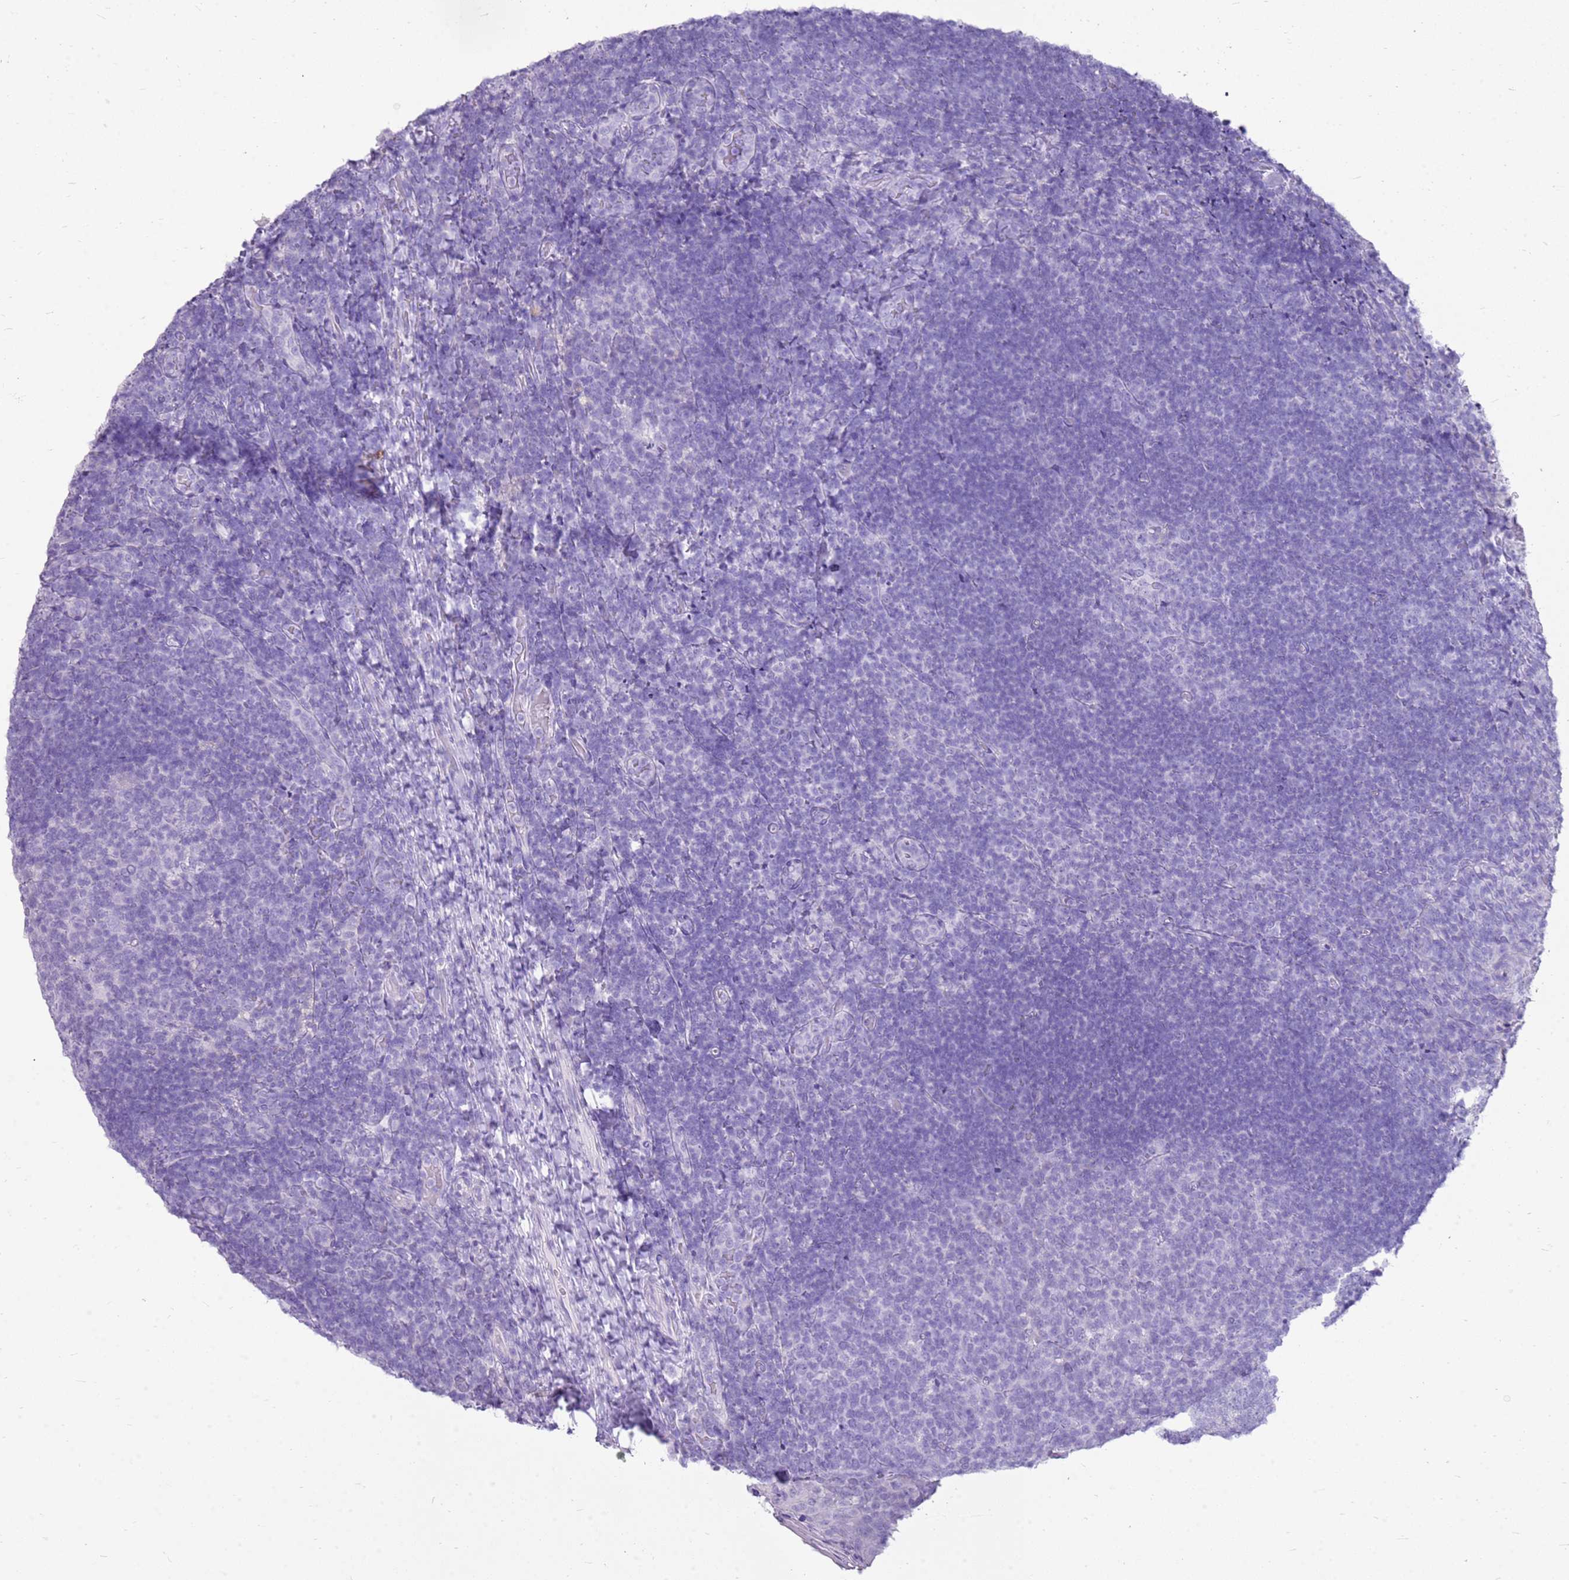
{"staining": {"intensity": "negative", "quantity": "none", "location": "none"}, "tissue": "tonsil", "cell_type": "Germinal center cells", "image_type": "normal", "snomed": [{"axis": "morphology", "description": "Normal tissue, NOS"}, {"axis": "topography", "description": "Tonsil"}], "caption": "A high-resolution photomicrograph shows immunohistochemistry staining of normal tonsil, which reveals no significant staining in germinal center cells.", "gene": "CA8", "patient": {"sex": "female", "age": 10}}